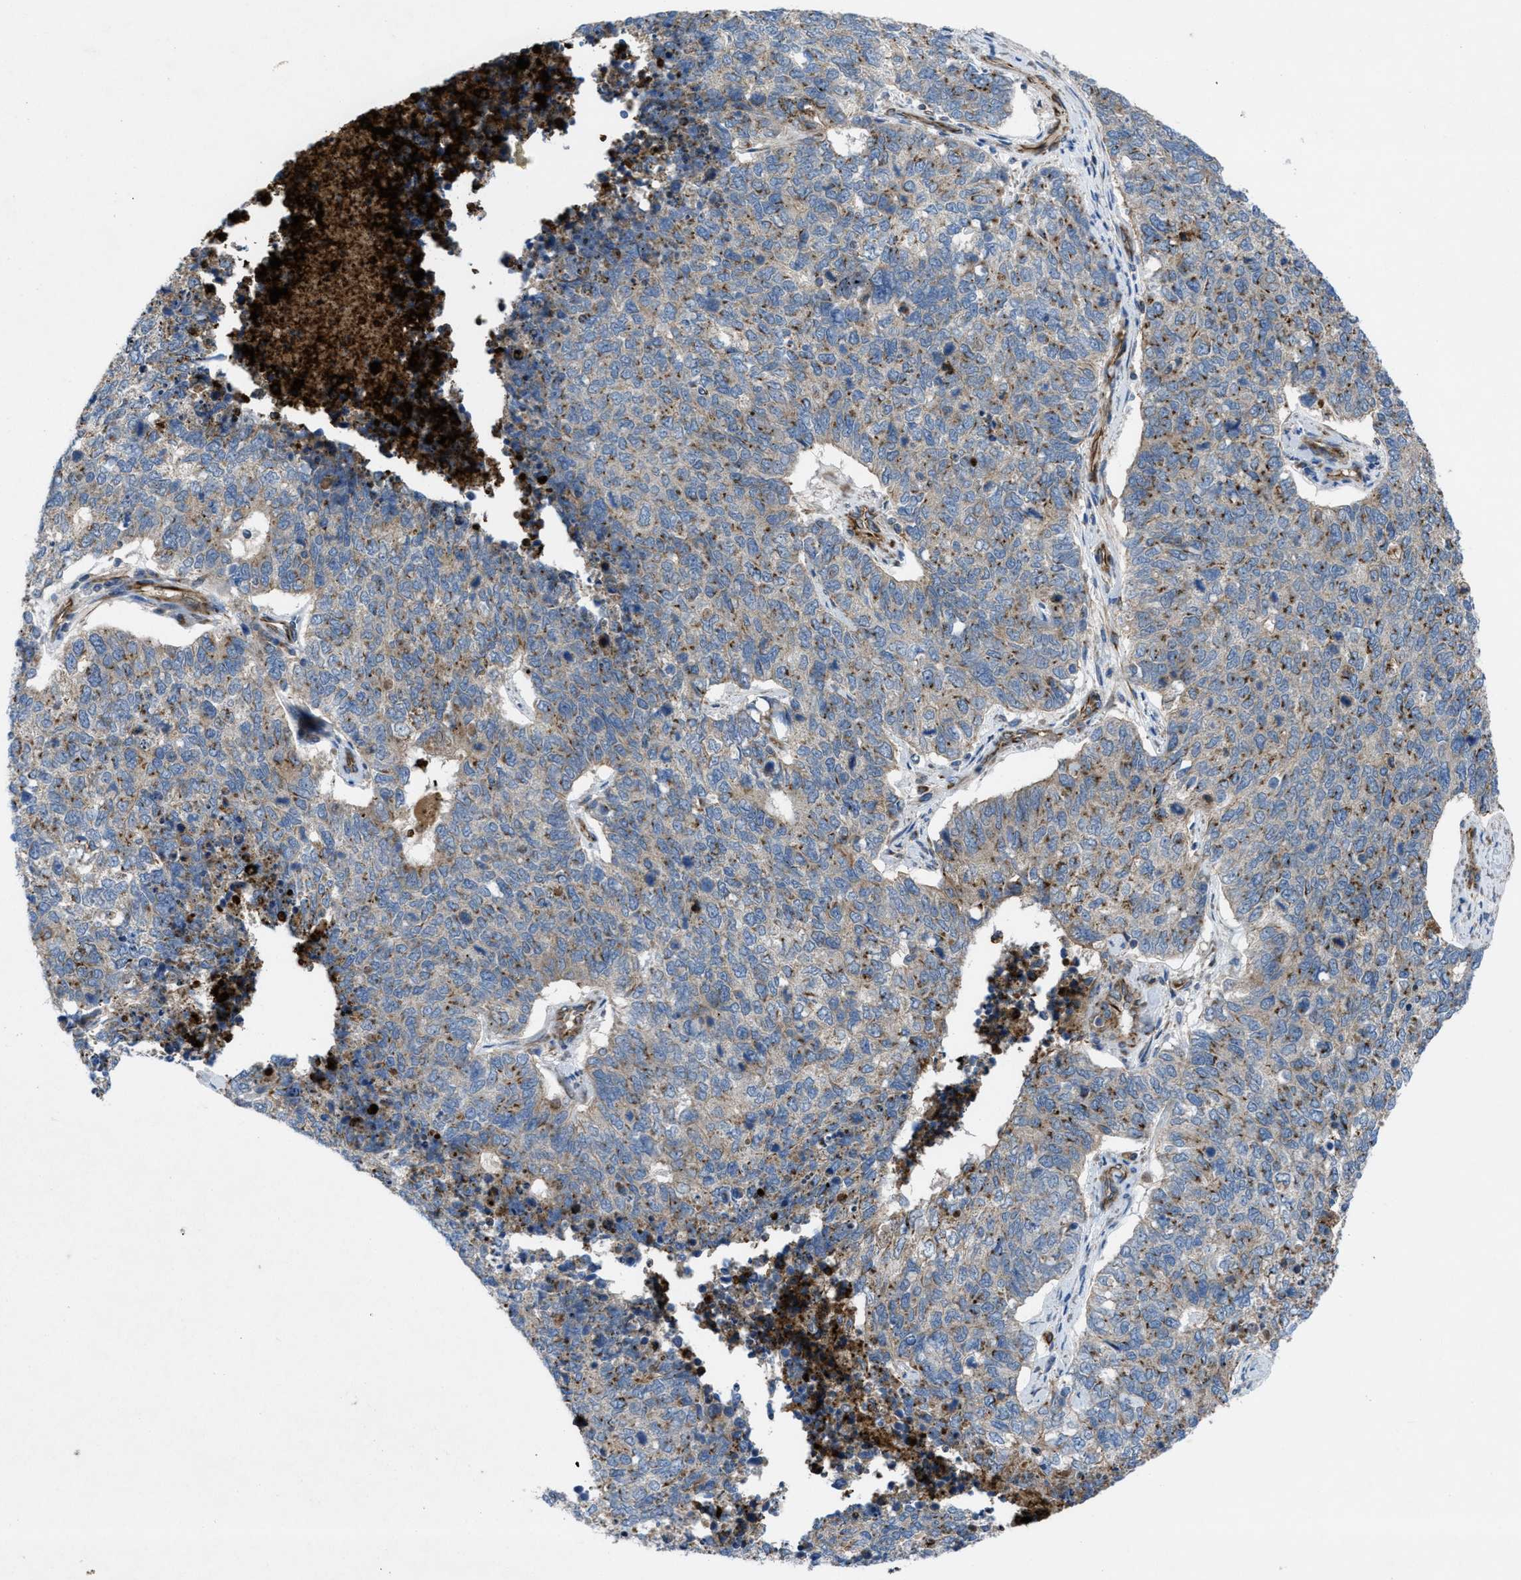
{"staining": {"intensity": "weak", "quantity": "<25%", "location": "cytoplasmic/membranous"}, "tissue": "cervical cancer", "cell_type": "Tumor cells", "image_type": "cancer", "snomed": [{"axis": "morphology", "description": "Squamous cell carcinoma, NOS"}, {"axis": "topography", "description": "Cervix"}], "caption": "Immunohistochemical staining of cervical squamous cell carcinoma exhibits no significant positivity in tumor cells.", "gene": "SLC6A9", "patient": {"sex": "female", "age": 63}}